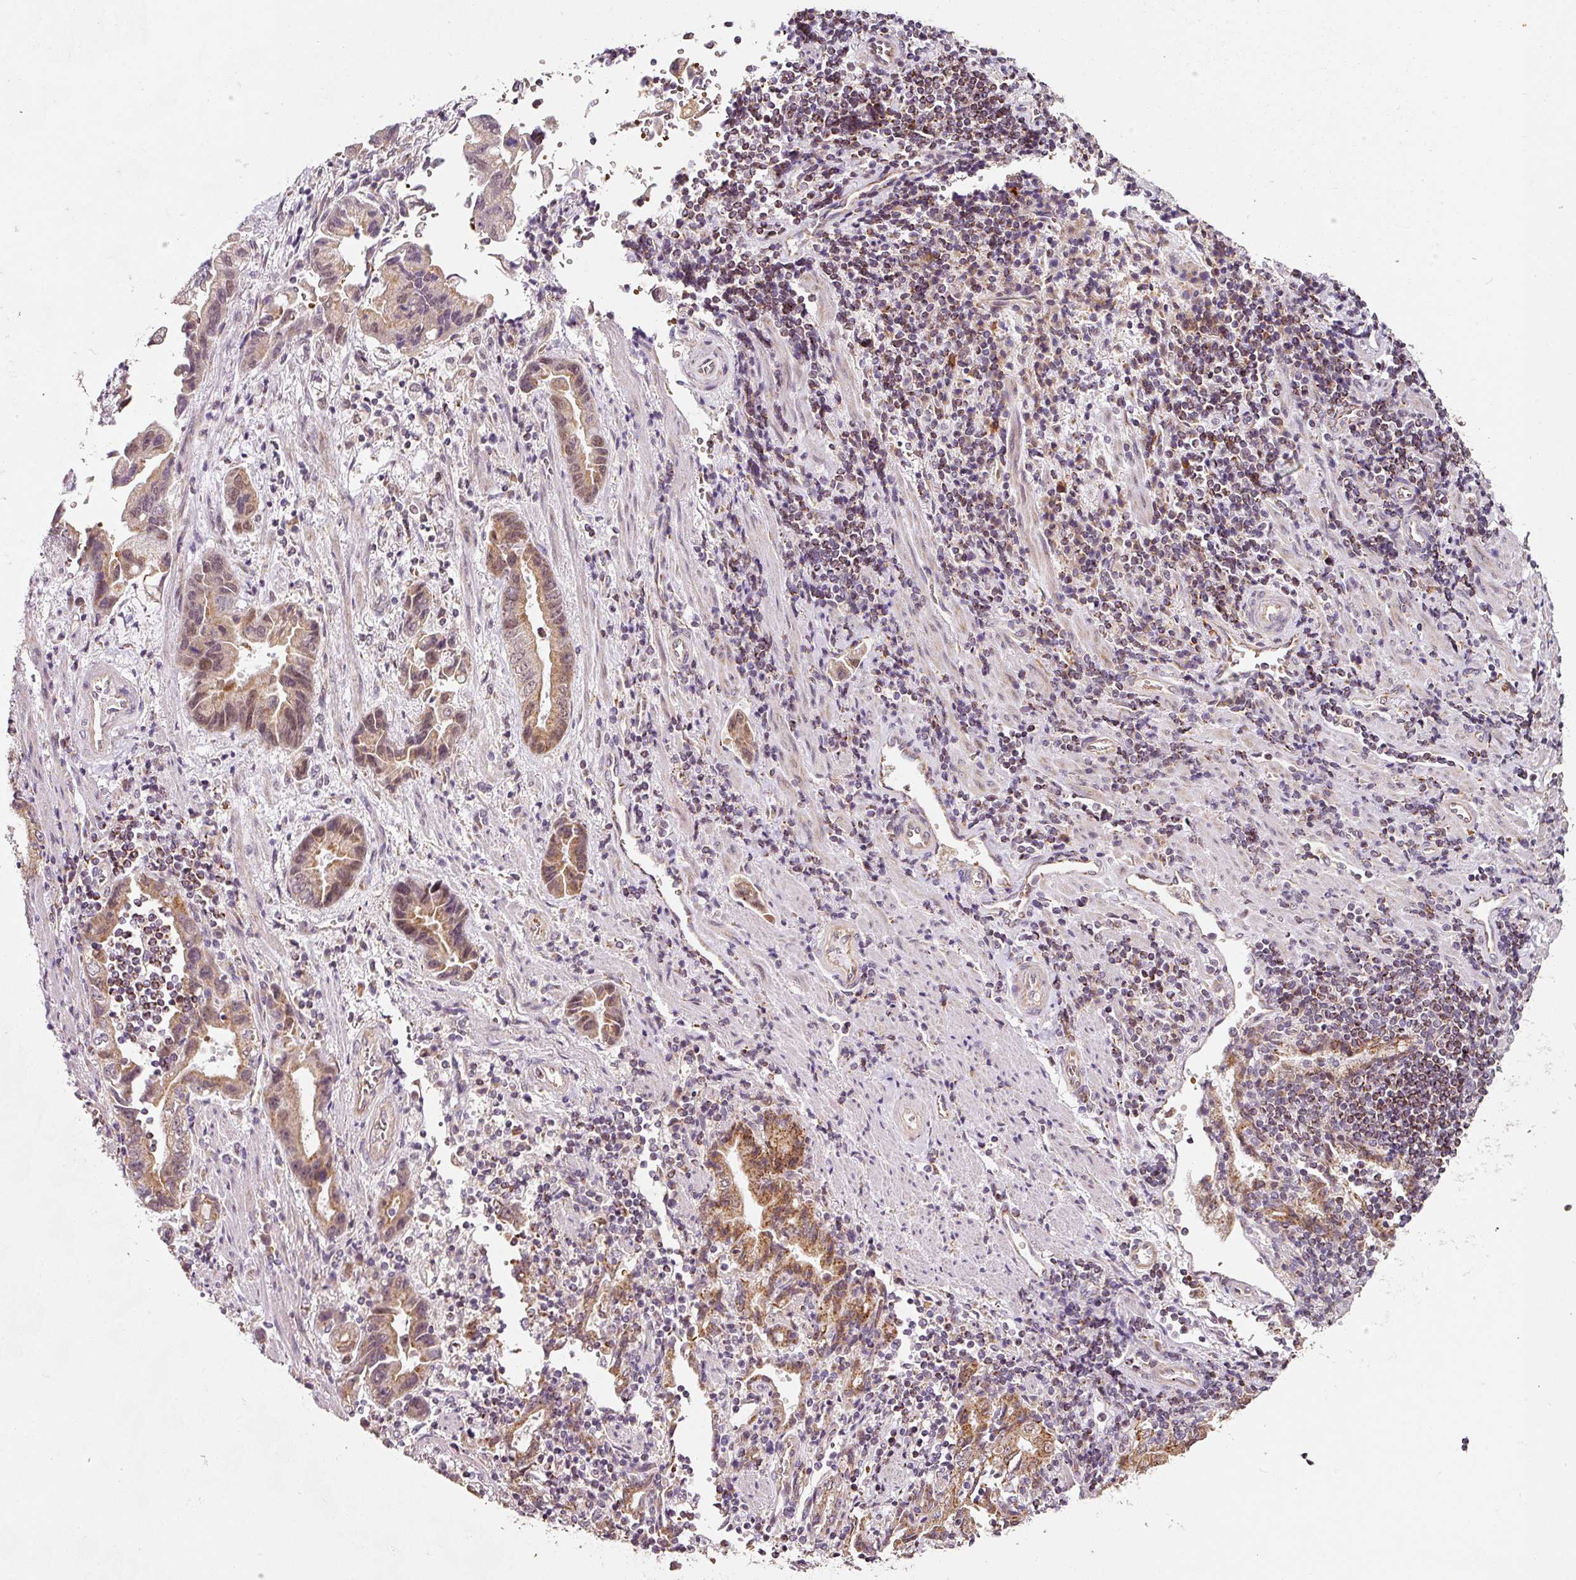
{"staining": {"intensity": "moderate", "quantity": "25%-75%", "location": "cytoplasmic/membranous,nuclear"}, "tissue": "stomach cancer", "cell_type": "Tumor cells", "image_type": "cancer", "snomed": [{"axis": "morphology", "description": "Adenocarcinoma, NOS"}, {"axis": "topography", "description": "Stomach"}], "caption": "Stomach adenocarcinoma was stained to show a protein in brown. There is medium levels of moderate cytoplasmic/membranous and nuclear staining in about 25%-75% of tumor cells.", "gene": "ZNF460", "patient": {"sex": "male", "age": 62}}